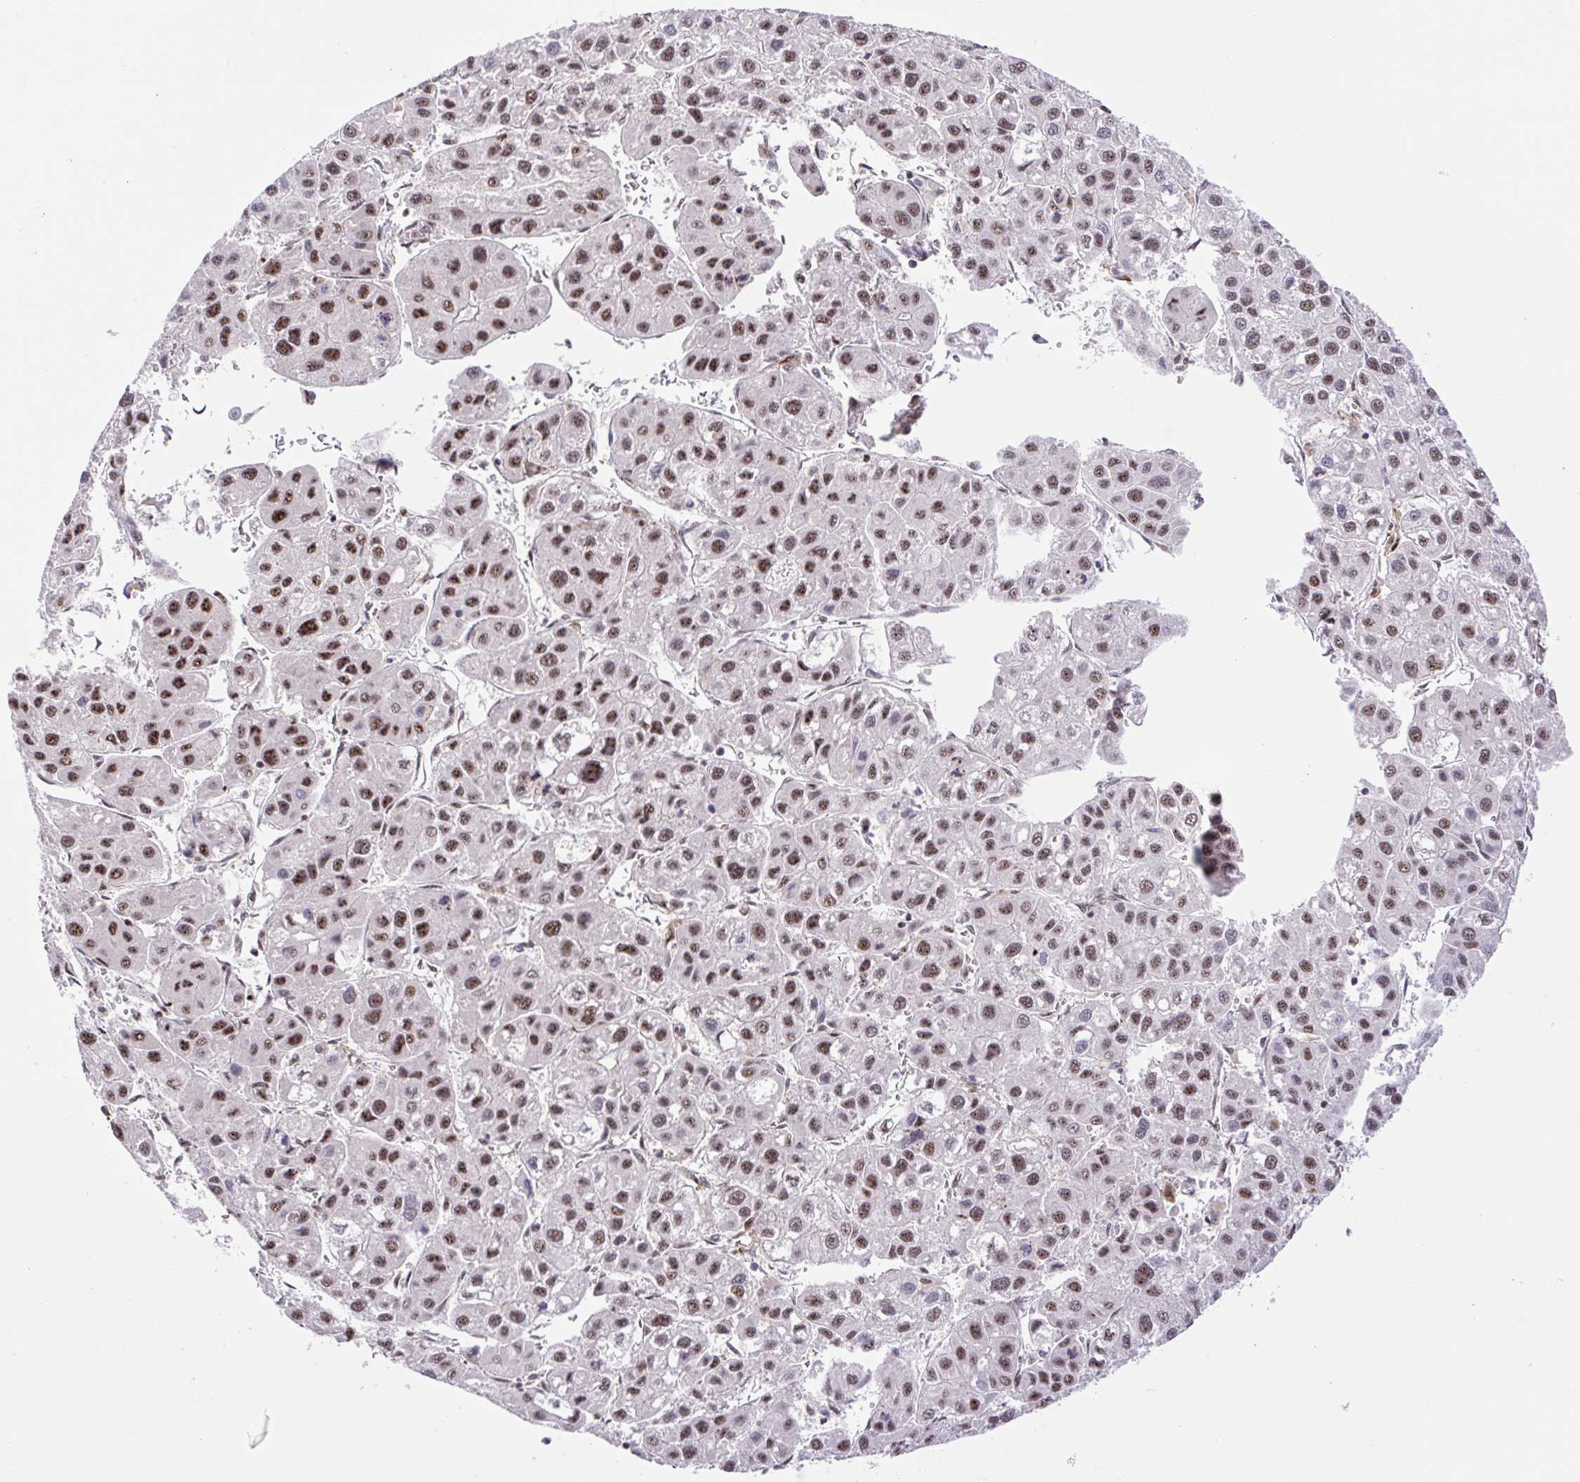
{"staining": {"intensity": "moderate", "quantity": ">75%", "location": "nuclear"}, "tissue": "liver cancer", "cell_type": "Tumor cells", "image_type": "cancer", "snomed": [{"axis": "morphology", "description": "Carcinoma, Hepatocellular, NOS"}, {"axis": "topography", "description": "Liver"}], "caption": "About >75% of tumor cells in liver hepatocellular carcinoma demonstrate moderate nuclear protein staining as visualized by brown immunohistochemical staining.", "gene": "ERG", "patient": {"sex": "male", "age": 73}}